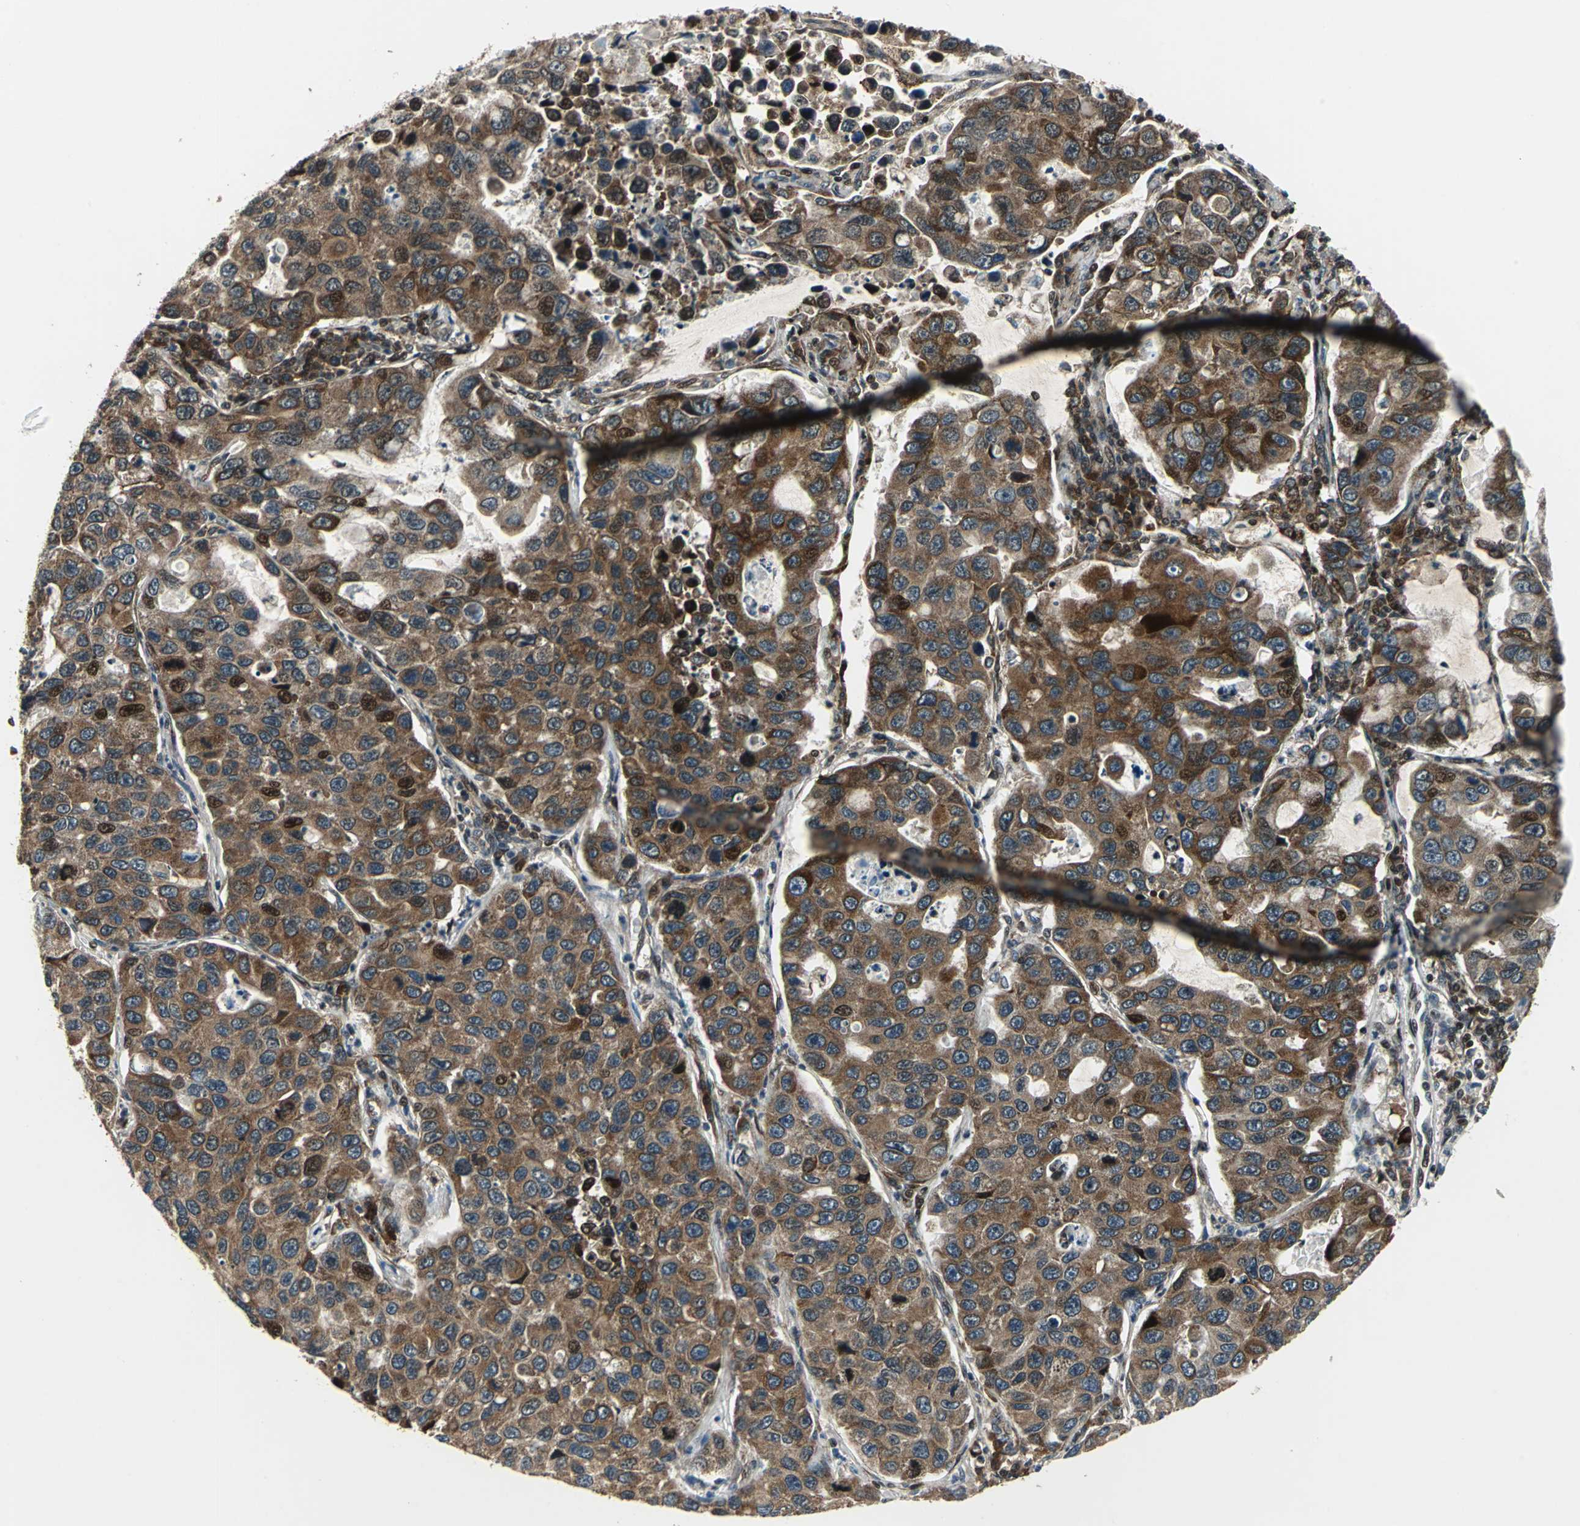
{"staining": {"intensity": "strong", "quantity": ">75%", "location": "cytoplasmic/membranous,nuclear"}, "tissue": "lung cancer", "cell_type": "Tumor cells", "image_type": "cancer", "snomed": [{"axis": "morphology", "description": "Adenocarcinoma, NOS"}, {"axis": "topography", "description": "Lung"}], "caption": "A micrograph showing strong cytoplasmic/membranous and nuclear positivity in about >75% of tumor cells in lung adenocarcinoma, as visualized by brown immunohistochemical staining.", "gene": "AATF", "patient": {"sex": "male", "age": 64}}